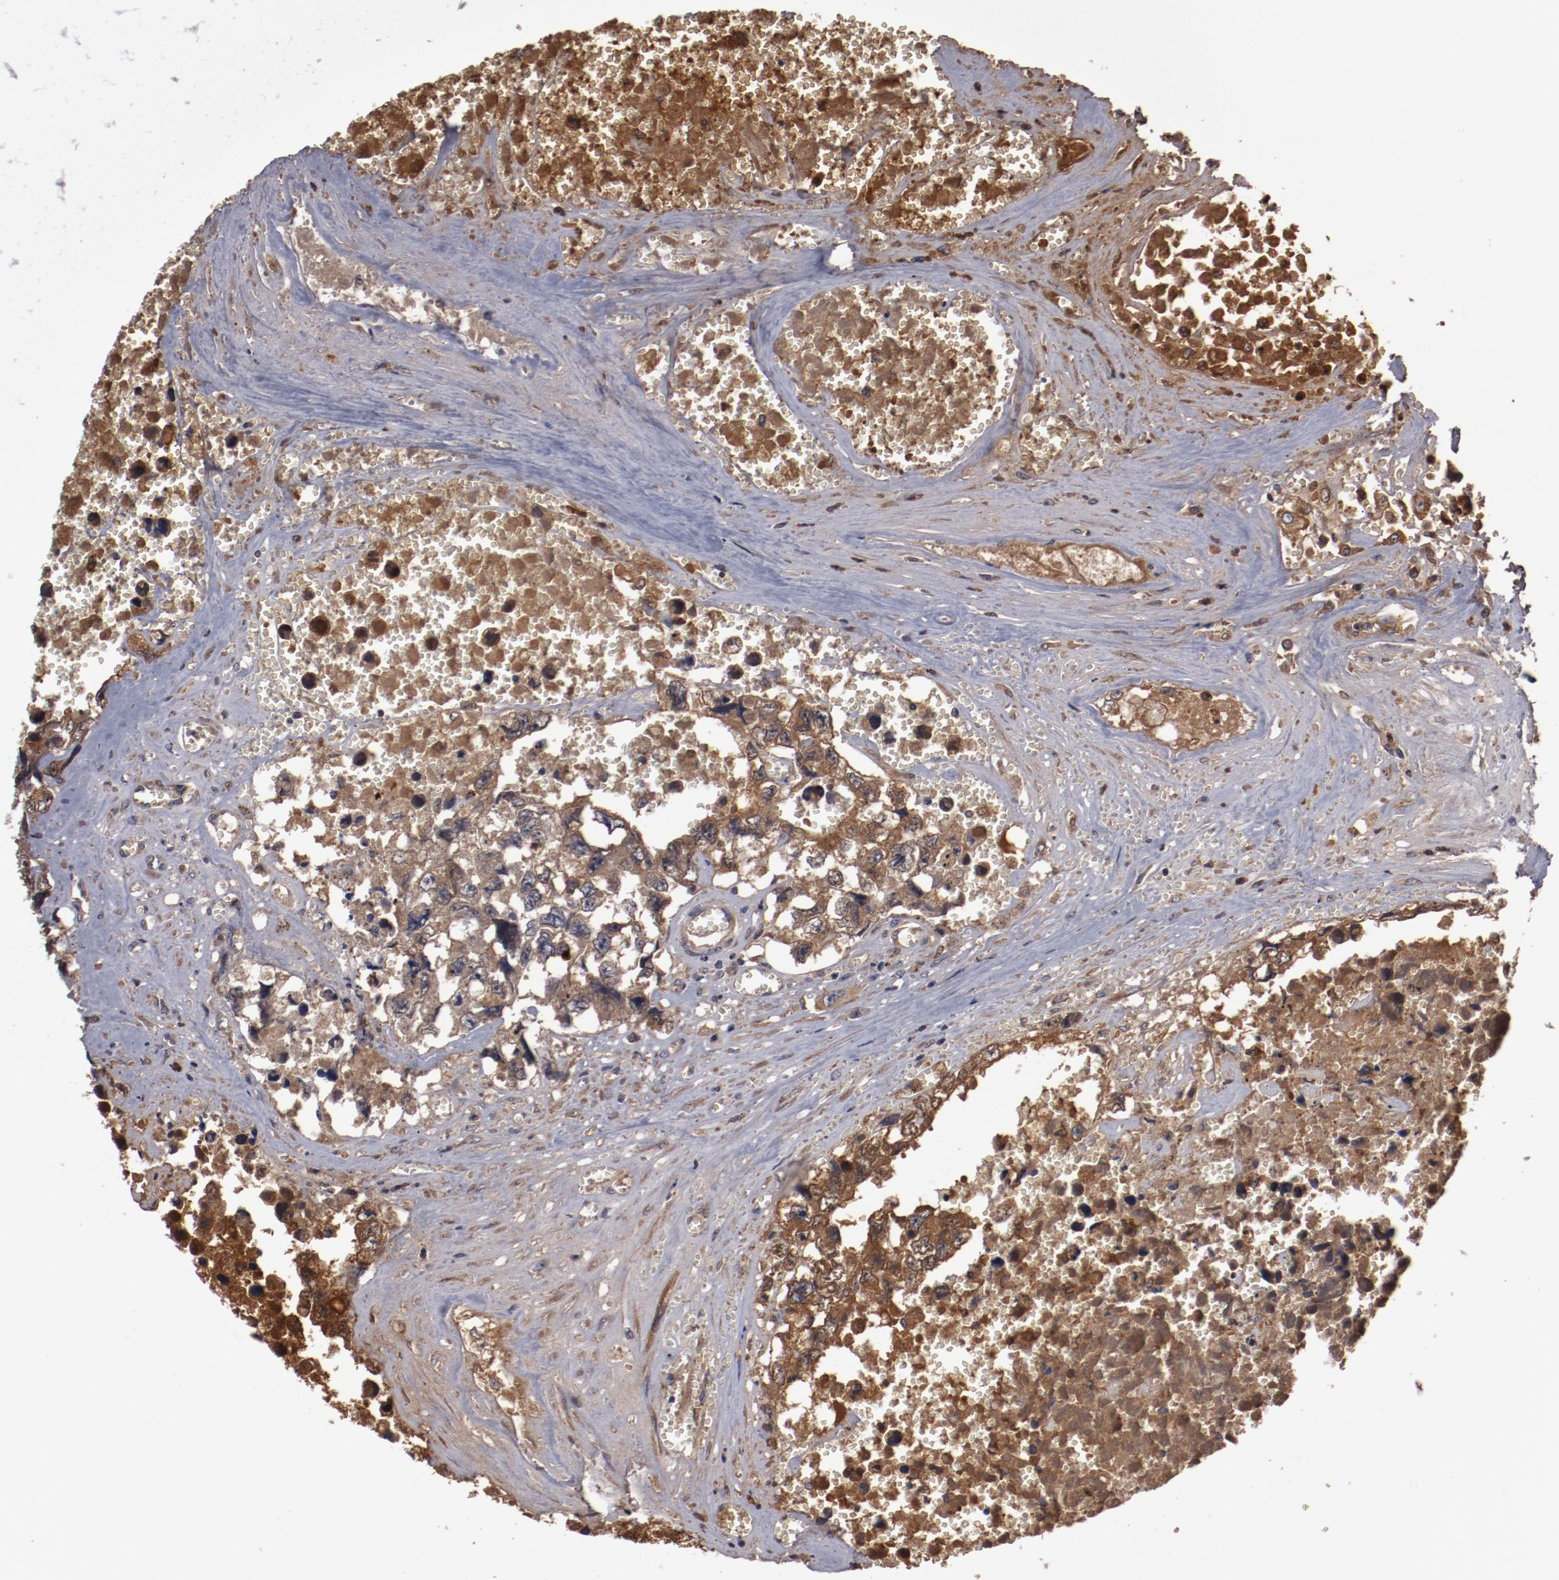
{"staining": {"intensity": "moderate", "quantity": ">75%", "location": "cytoplasmic/membranous,nuclear"}, "tissue": "testis cancer", "cell_type": "Tumor cells", "image_type": "cancer", "snomed": [{"axis": "morphology", "description": "Carcinoma, Embryonal, NOS"}, {"axis": "topography", "description": "Testis"}], "caption": "Testis cancer stained with a brown dye displays moderate cytoplasmic/membranous and nuclear positive staining in approximately >75% of tumor cells.", "gene": "SERPINA7", "patient": {"sex": "male", "age": 31}}